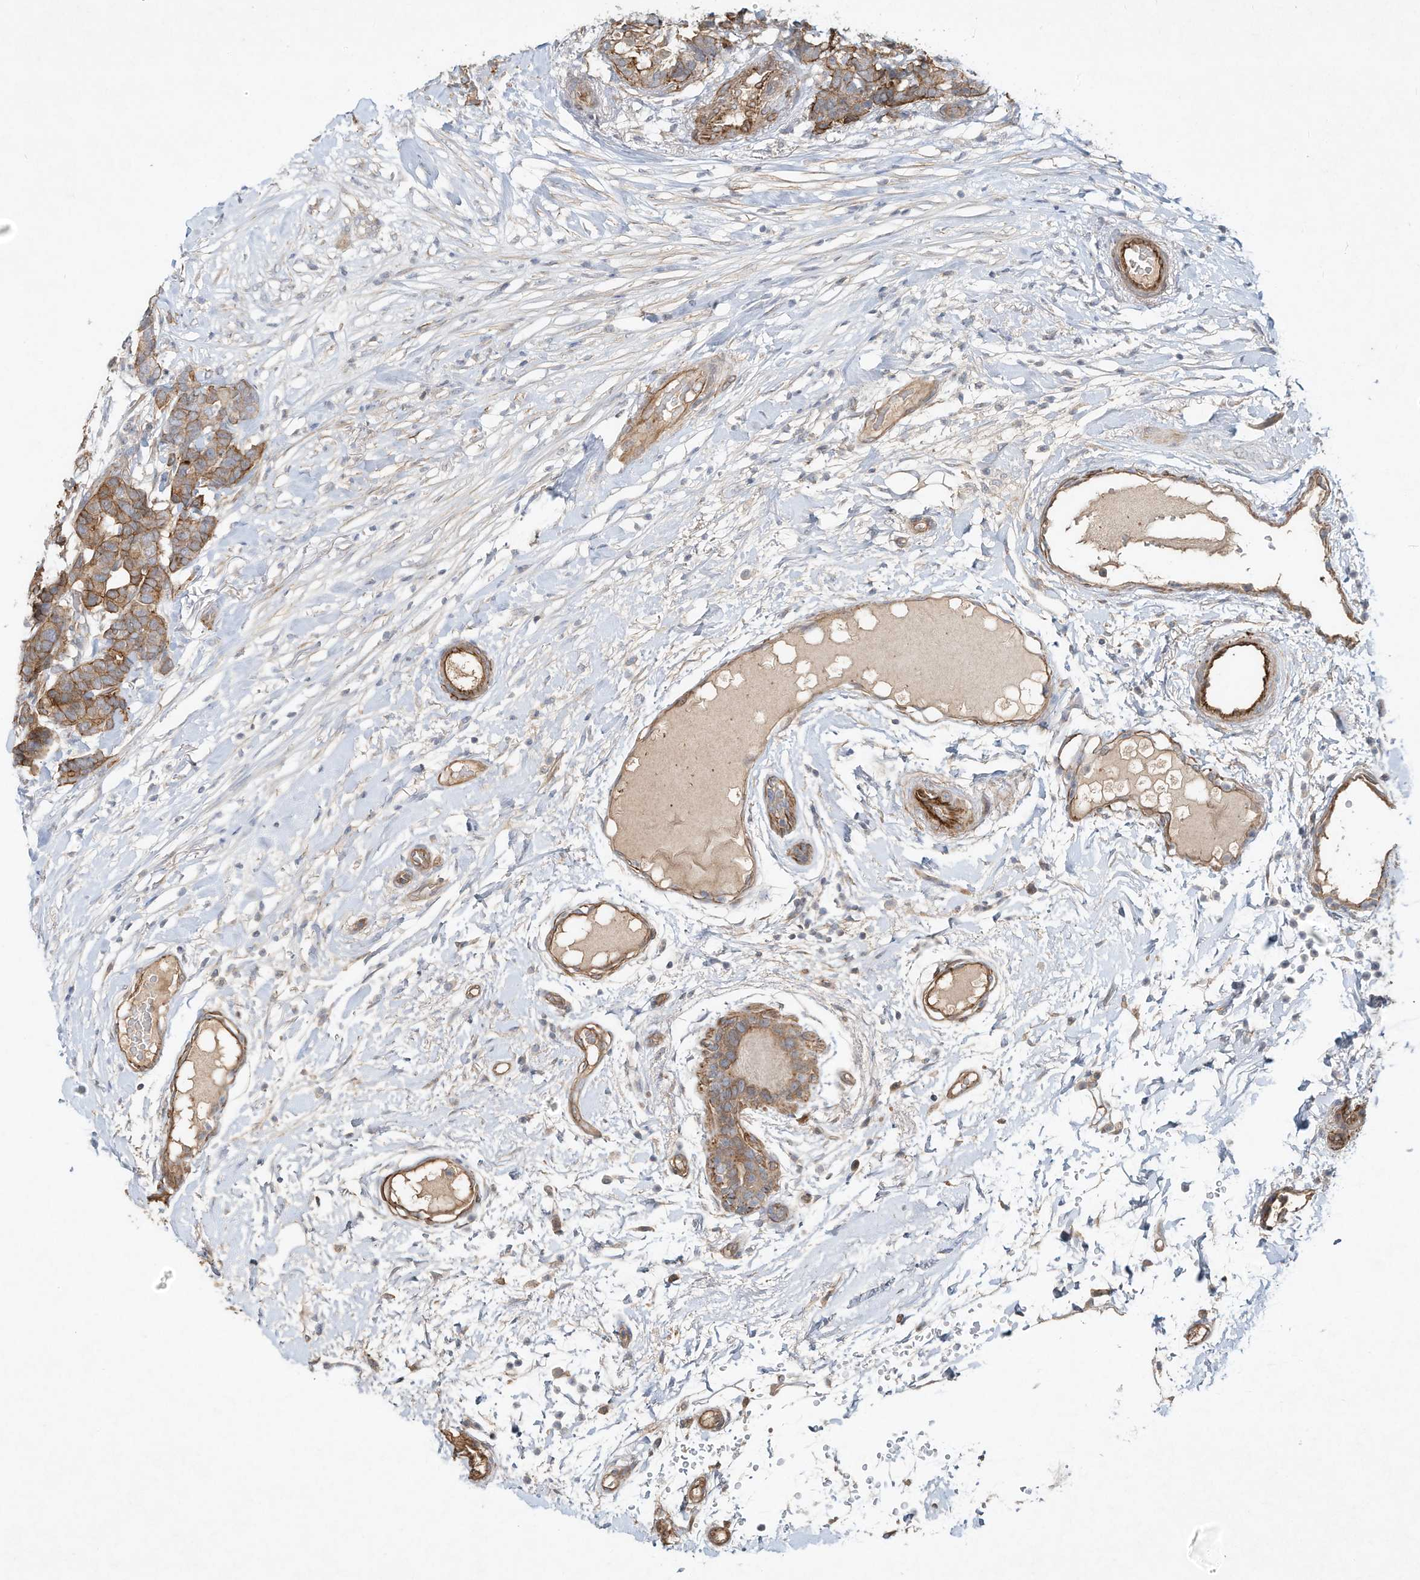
{"staining": {"intensity": "moderate", "quantity": ">75%", "location": "cytoplasmic/membranous"}, "tissue": "breast cancer", "cell_type": "Tumor cells", "image_type": "cancer", "snomed": [{"axis": "morphology", "description": "Duct carcinoma"}, {"axis": "topography", "description": "Breast"}], "caption": "Approximately >75% of tumor cells in breast cancer reveal moderate cytoplasmic/membranous protein staining as visualized by brown immunohistochemical staining.", "gene": "HTR5A", "patient": {"sex": "female", "age": 87}}